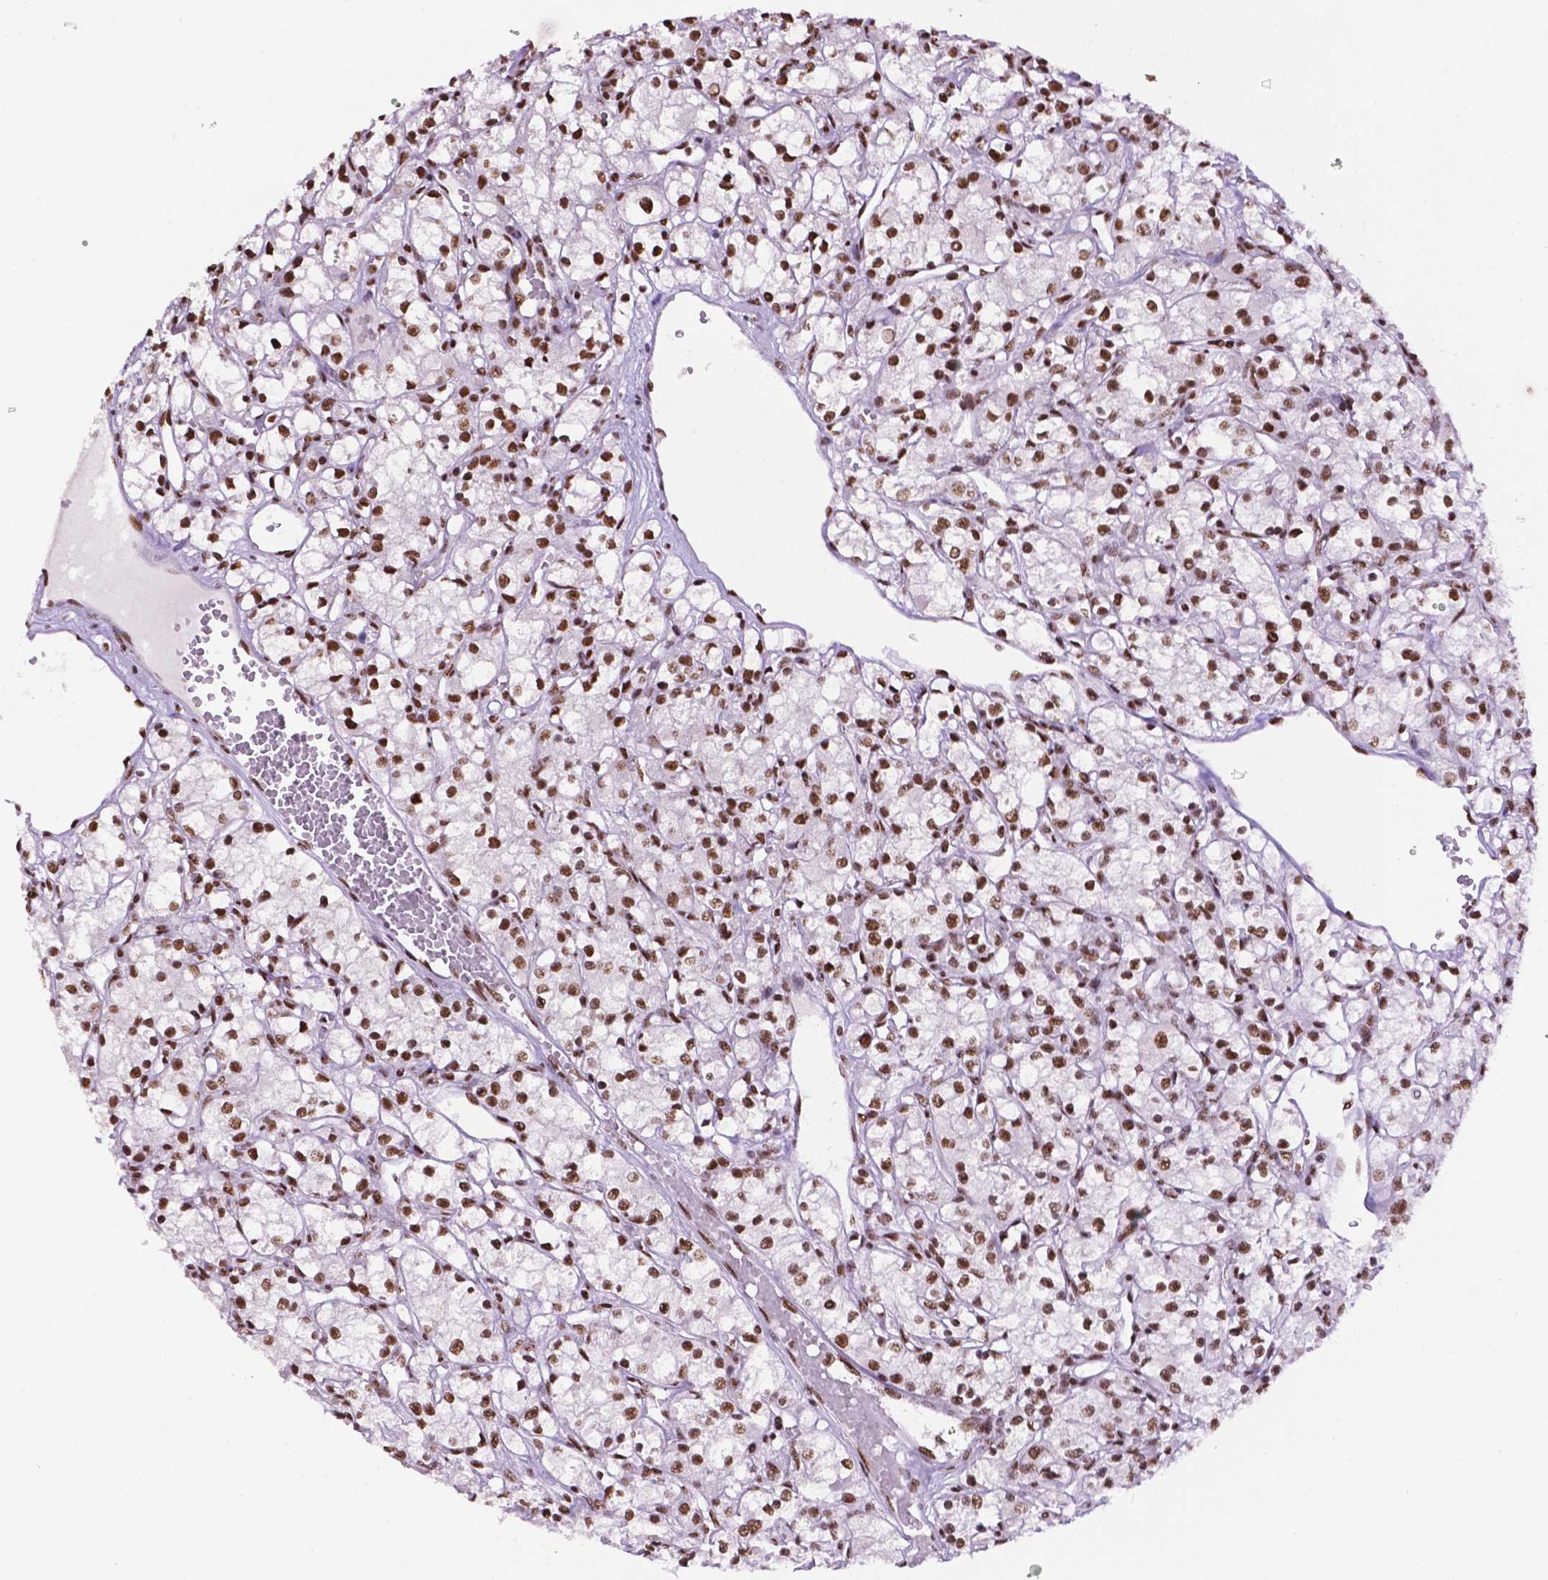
{"staining": {"intensity": "strong", "quantity": ">75%", "location": "nuclear"}, "tissue": "renal cancer", "cell_type": "Tumor cells", "image_type": "cancer", "snomed": [{"axis": "morphology", "description": "Adenocarcinoma, NOS"}, {"axis": "topography", "description": "Kidney"}], "caption": "Renal adenocarcinoma stained for a protein exhibits strong nuclear positivity in tumor cells.", "gene": "CCAR2", "patient": {"sex": "female", "age": 59}}